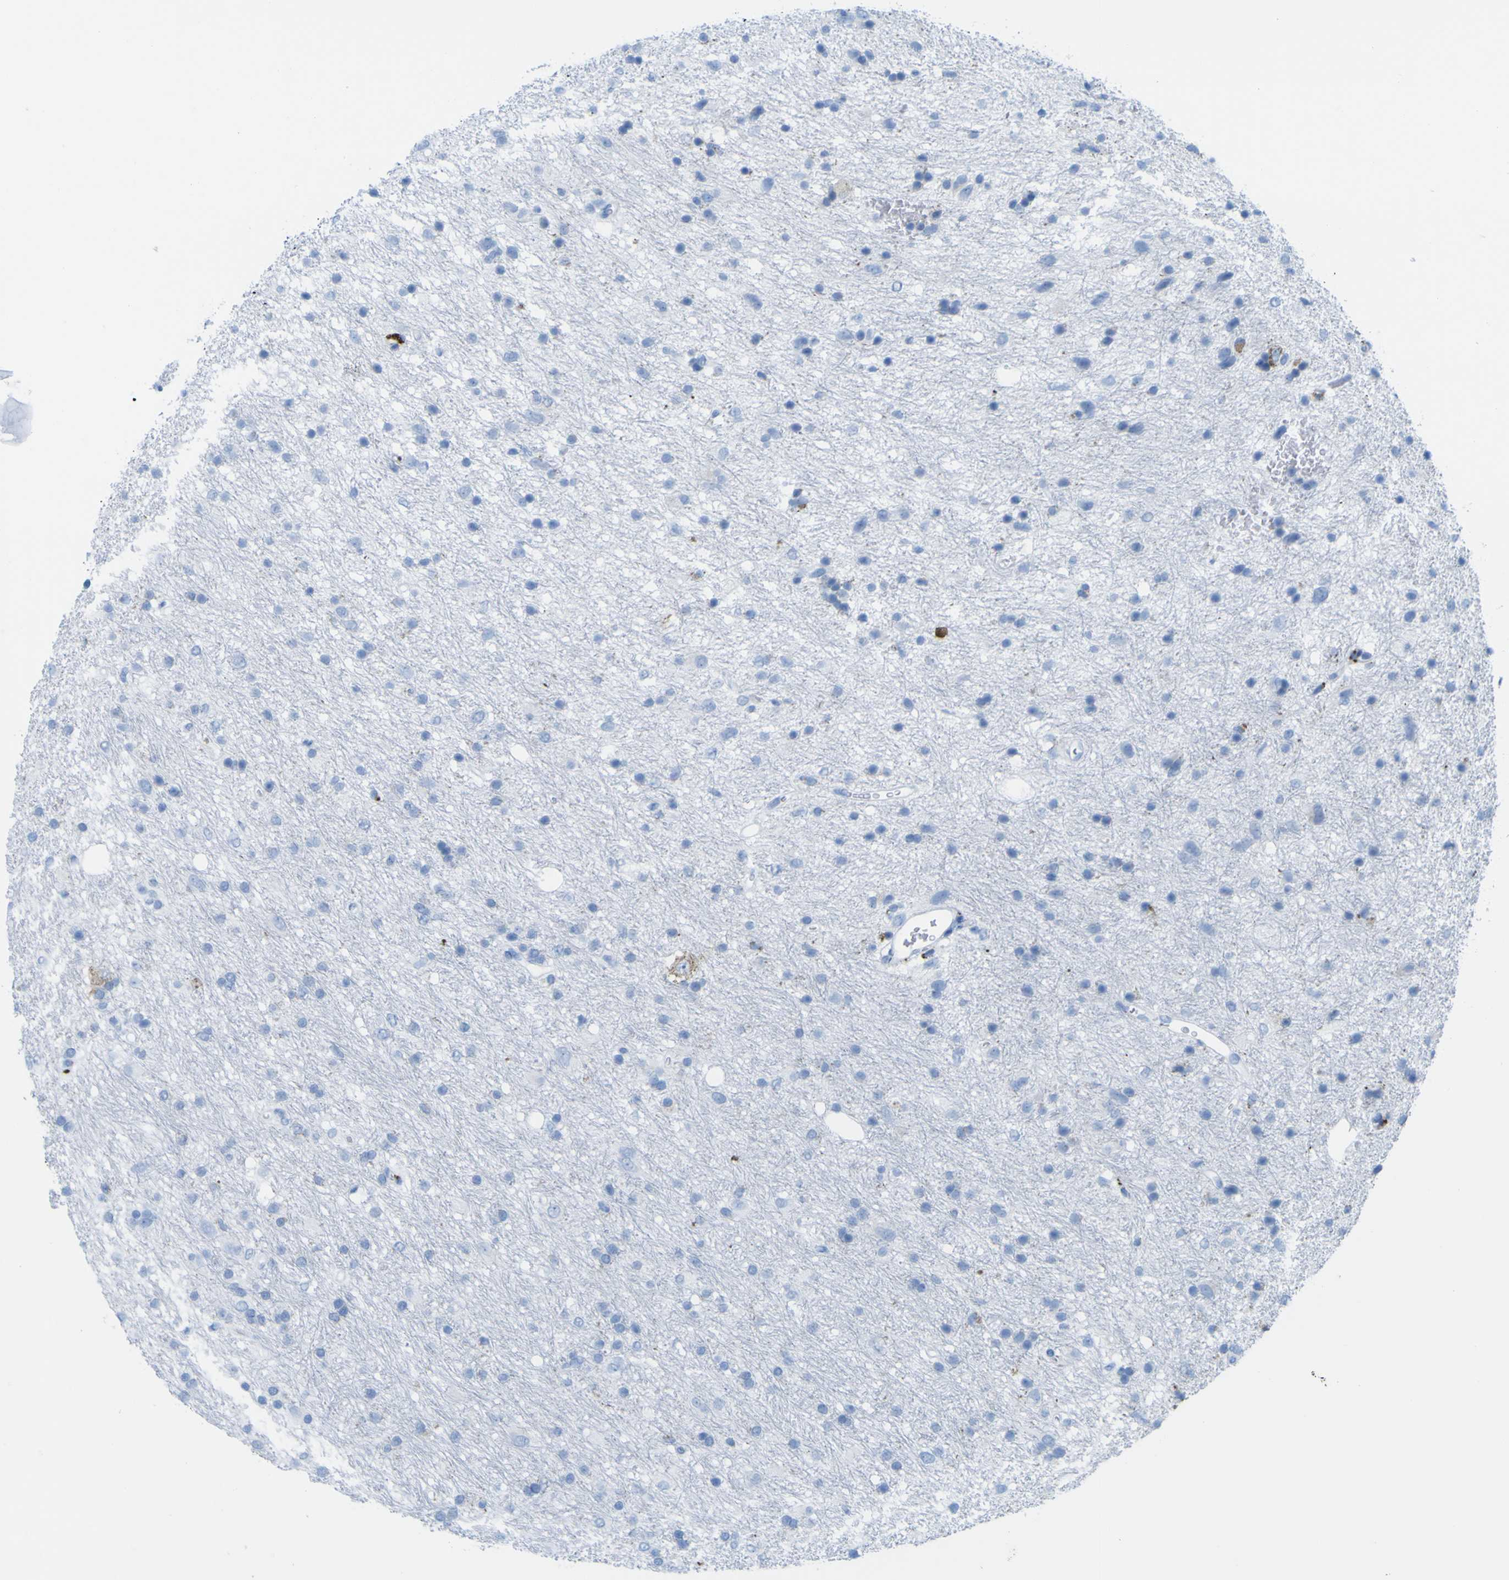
{"staining": {"intensity": "negative", "quantity": "none", "location": "none"}, "tissue": "glioma", "cell_type": "Tumor cells", "image_type": "cancer", "snomed": [{"axis": "morphology", "description": "Glioma, malignant, Low grade"}, {"axis": "topography", "description": "Brain"}], "caption": "The immunohistochemistry (IHC) photomicrograph has no significant positivity in tumor cells of glioma tissue.", "gene": "PLD3", "patient": {"sex": "male", "age": 77}}